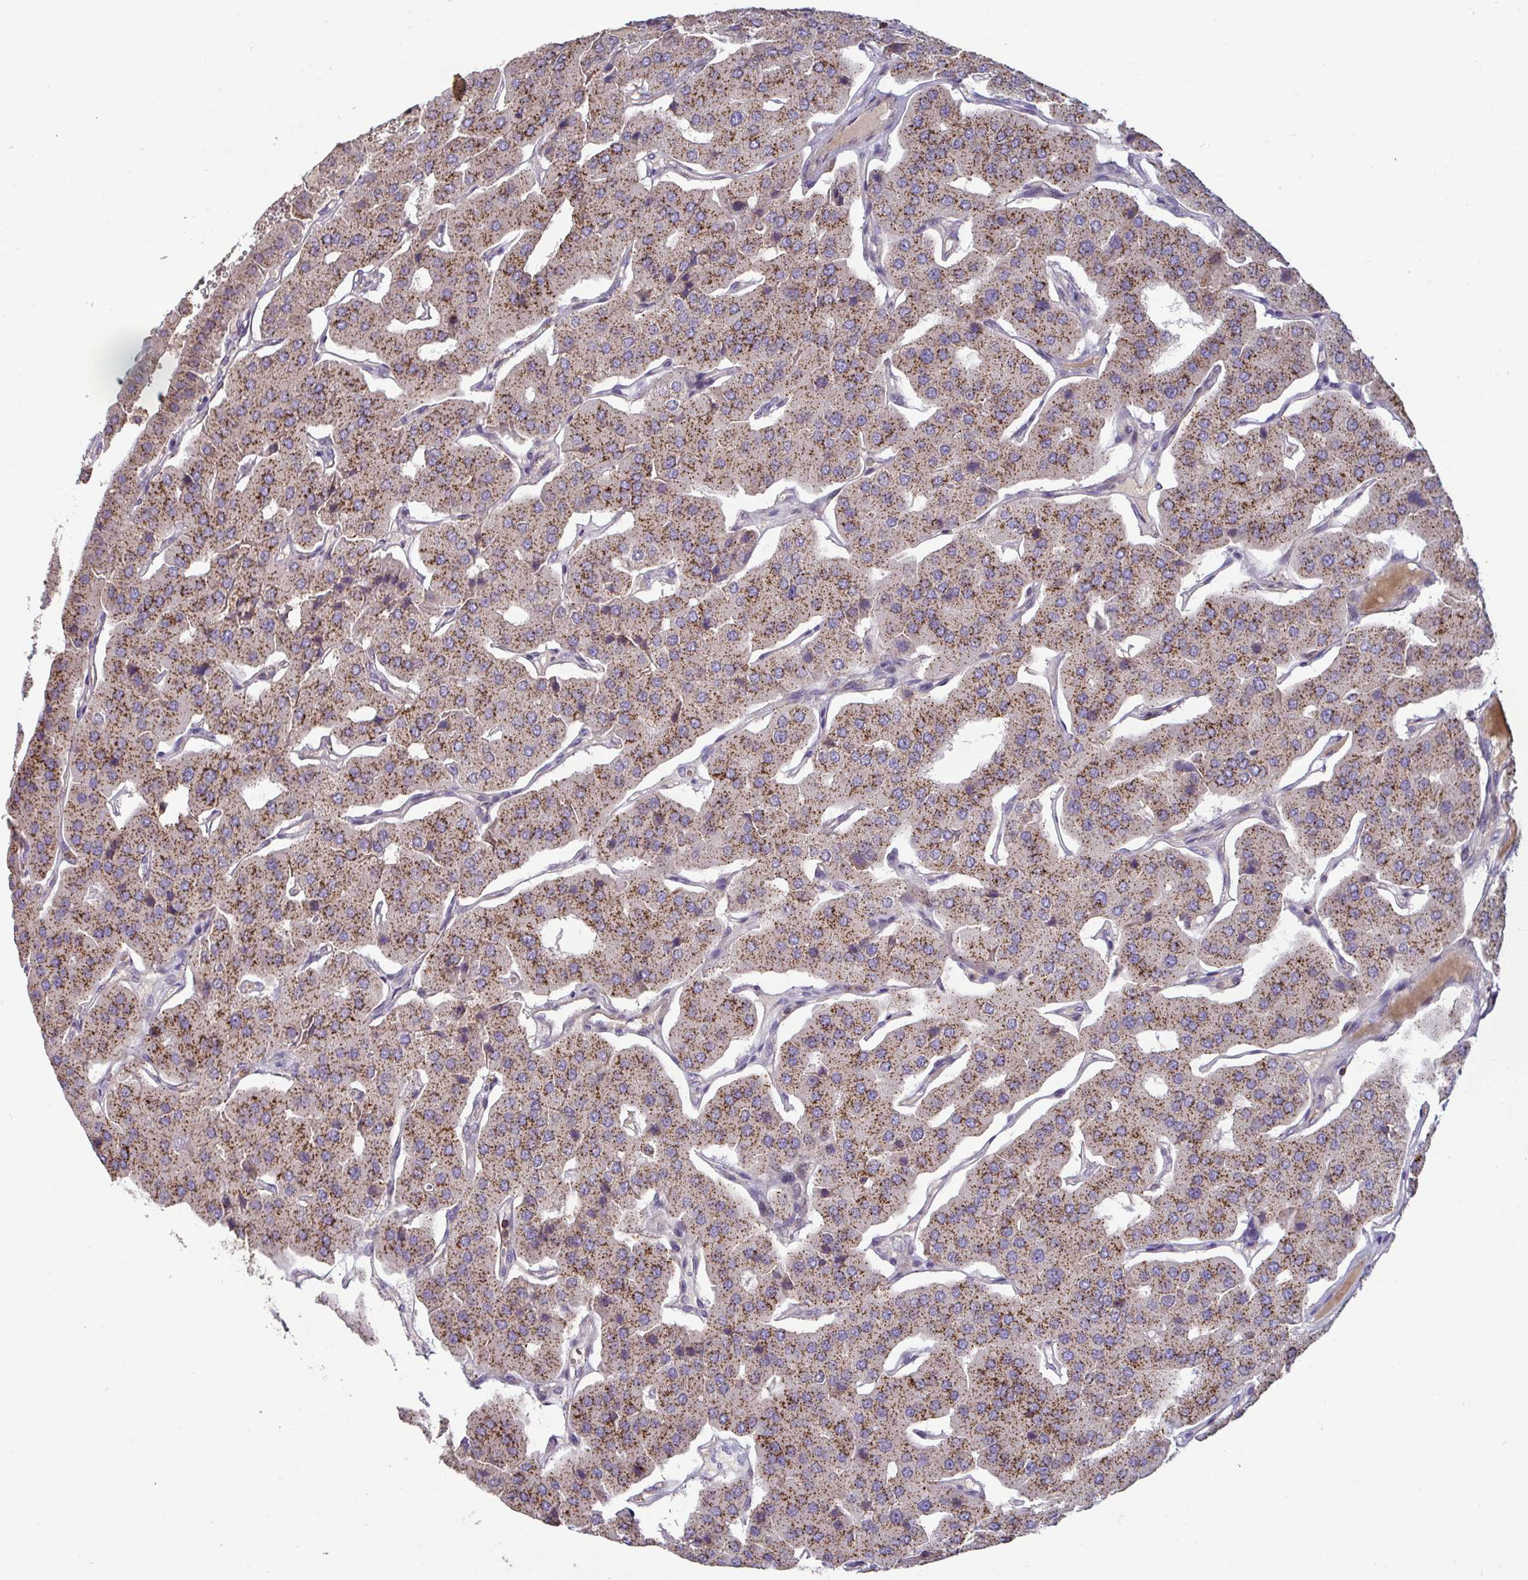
{"staining": {"intensity": "moderate", "quantity": ">75%", "location": "cytoplasmic/membranous"}, "tissue": "parathyroid gland", "cell_type": "Glandular cells", "image_type": "normal", "snomed": [{"axis": "morphology", "description": "Normal tissue, NOS"}, {"axis": "morphology", "description": "Adenoma, NOS"}, {"axis": "topography", "description": "Parathyroid gland"}], "caption": "The photomicrograph shows a brown stain indicating the presence of a protein in the cytoplasmic/membranous of glandular cells in parathyroid gland.", "gene": "SPRY1", "patient": {"sex": "female", "age": 86}}